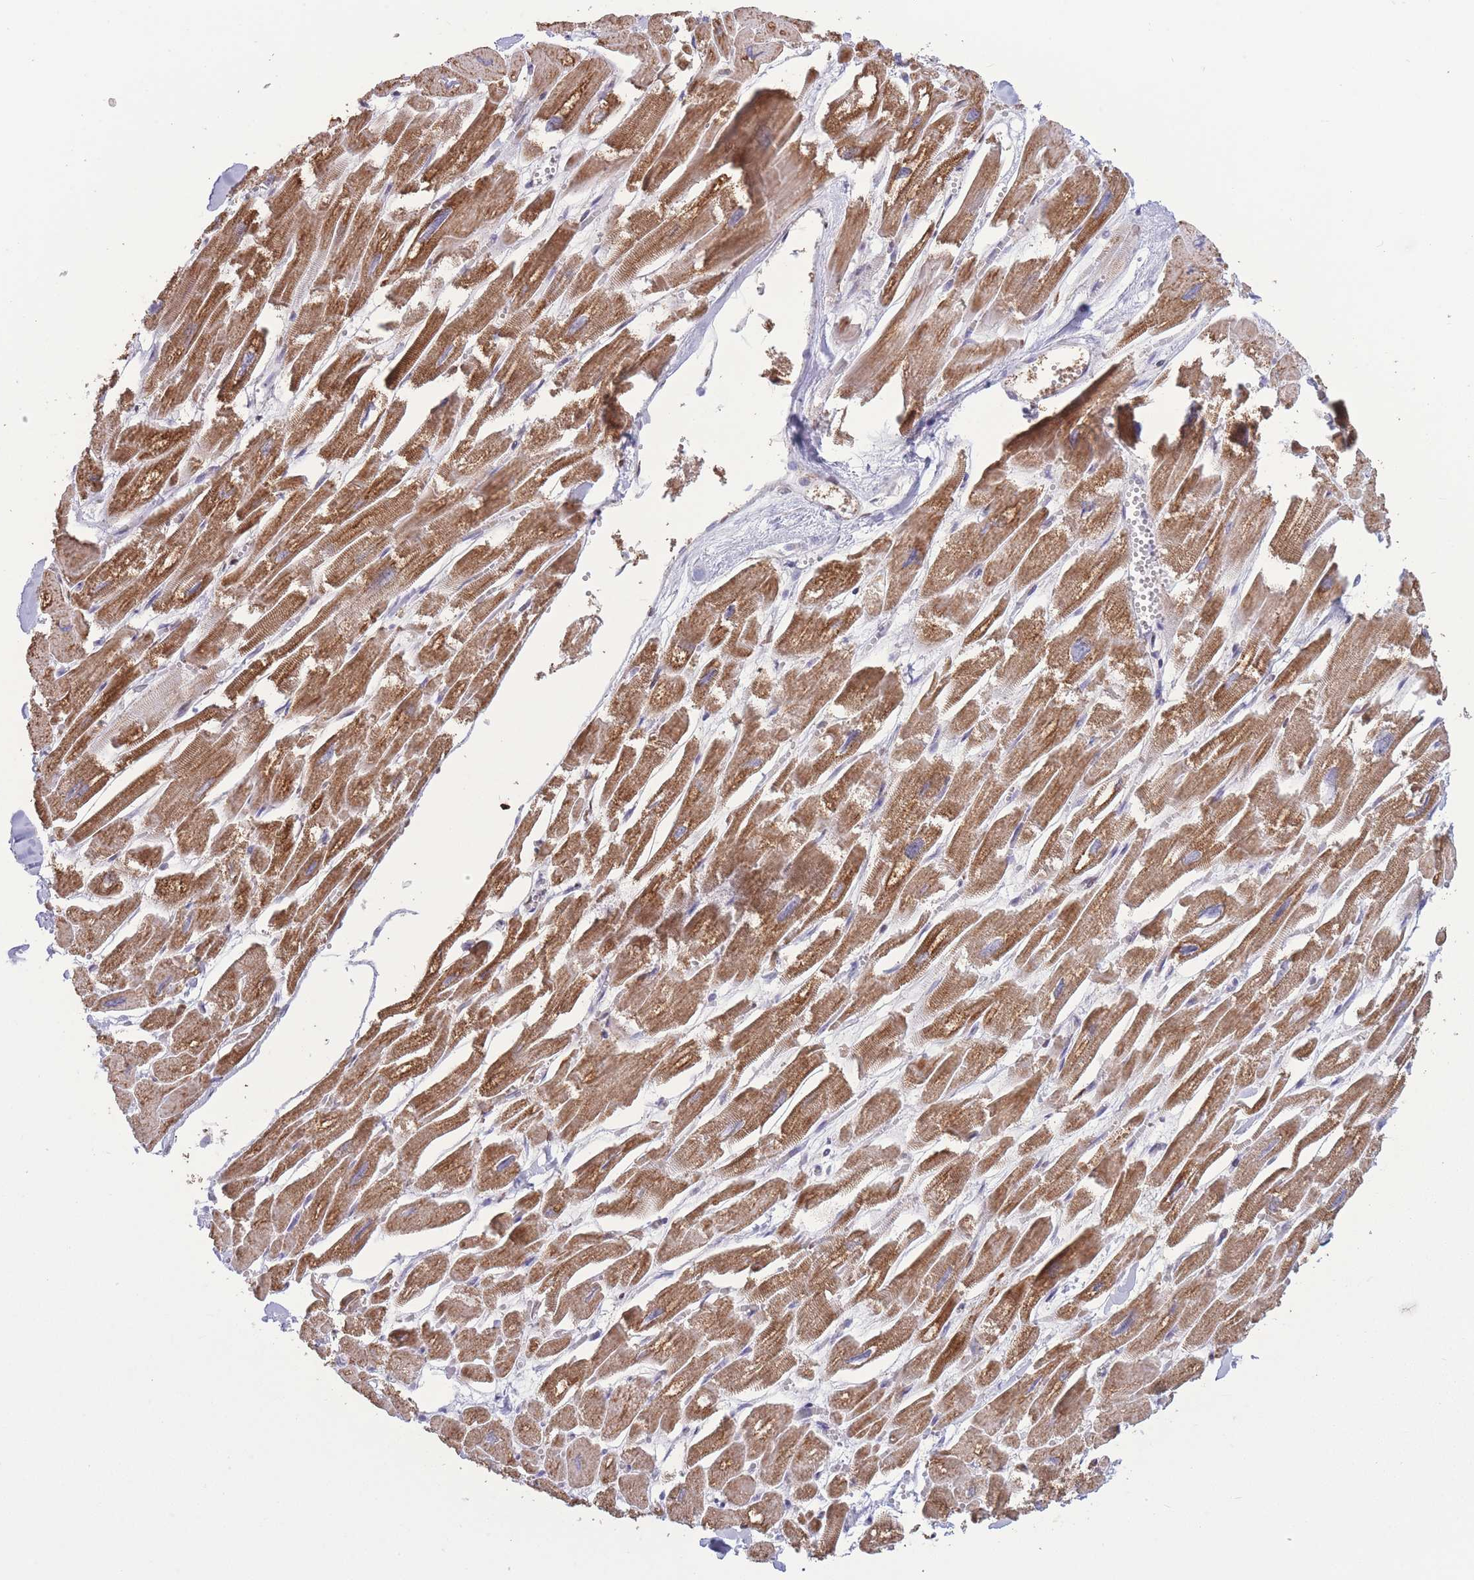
{"staining": {"intensity": "moderate", "quantity": ">75%", "location": "cytoplasmic/membranous"}, "tissue": "heart muscle", "cell_type": "Cardiomyocytes", "image_type": "normal", "snomed": [{"axis": "morphology", "description": "Normal tissue, NOS"}, {"axis": "topography", "description": "Heart"}], "caption": "Approximately >75% of cardiomyocytes in benign human heart muscle reveal moderate cytoplasmic/membranous protein staining as visualized by brown immunohistochemical staining.", "gene": "PDHA1", "patient": {"sex": "male", "age": 54}}